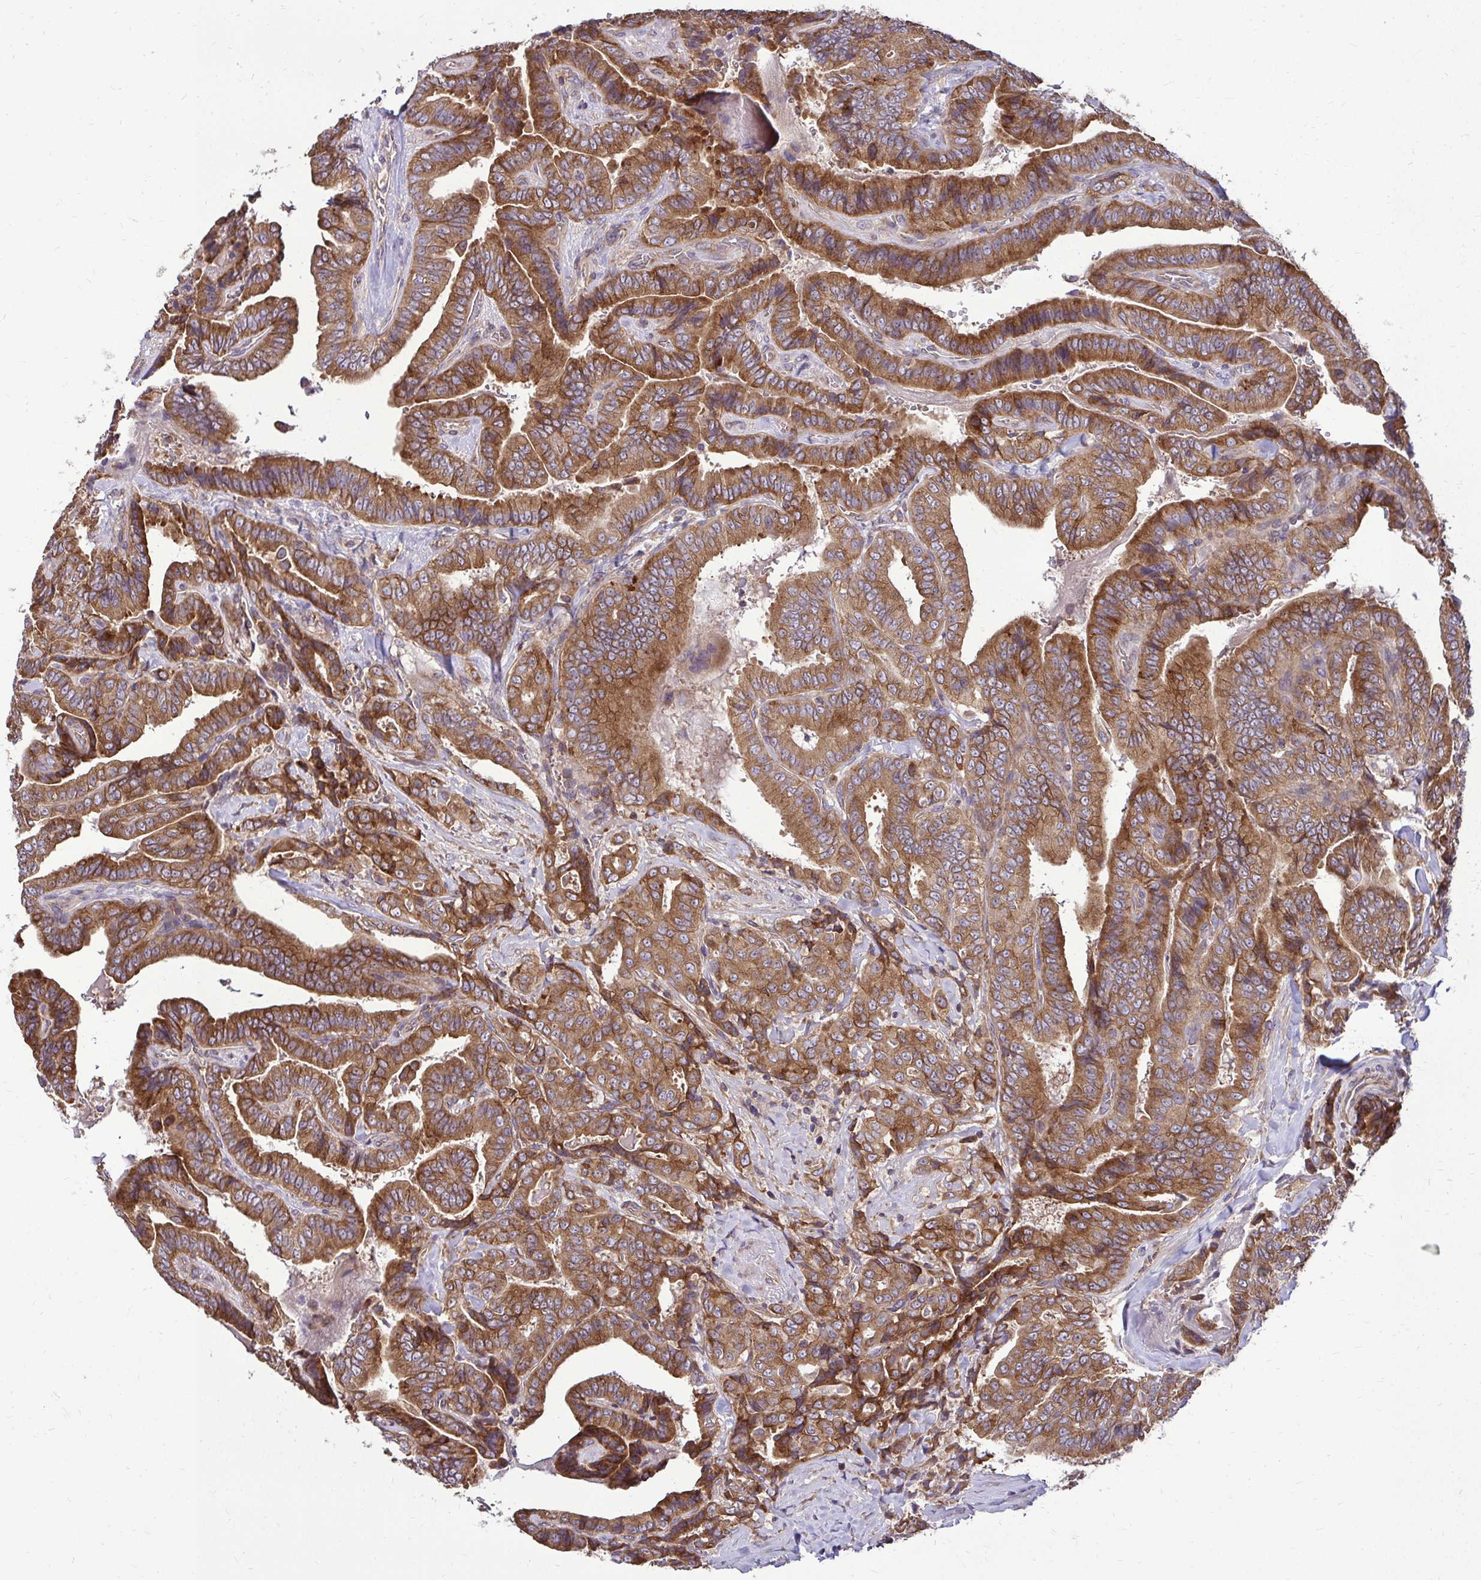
{"staining": {"intensity": "moderate", "quantity": ">75%", "location": "cytoplasmic/membranous"}, "tissue": "thyroid cancer", "cell_type": "Tumor cells", "image_type": "cancer", "snomed": [{"axis": "morphology", "description": "Papillary adenocarcinoma, NOS"}, {"axis": "topography", "description": "Thyroid gland"}], "caption": "Tumor cells exhibit medium levels of moderate cytoplasmic/membranous positivity in about >75% of cells in human thyroid cancer (papillary adenocarcinoma). (Stains: DAB in brown, nuclei in blue, Microscopy: brightfield microscopy at high magnification).", "gene": "FMR1", "patient": {"sex": "male", "age": 61}}